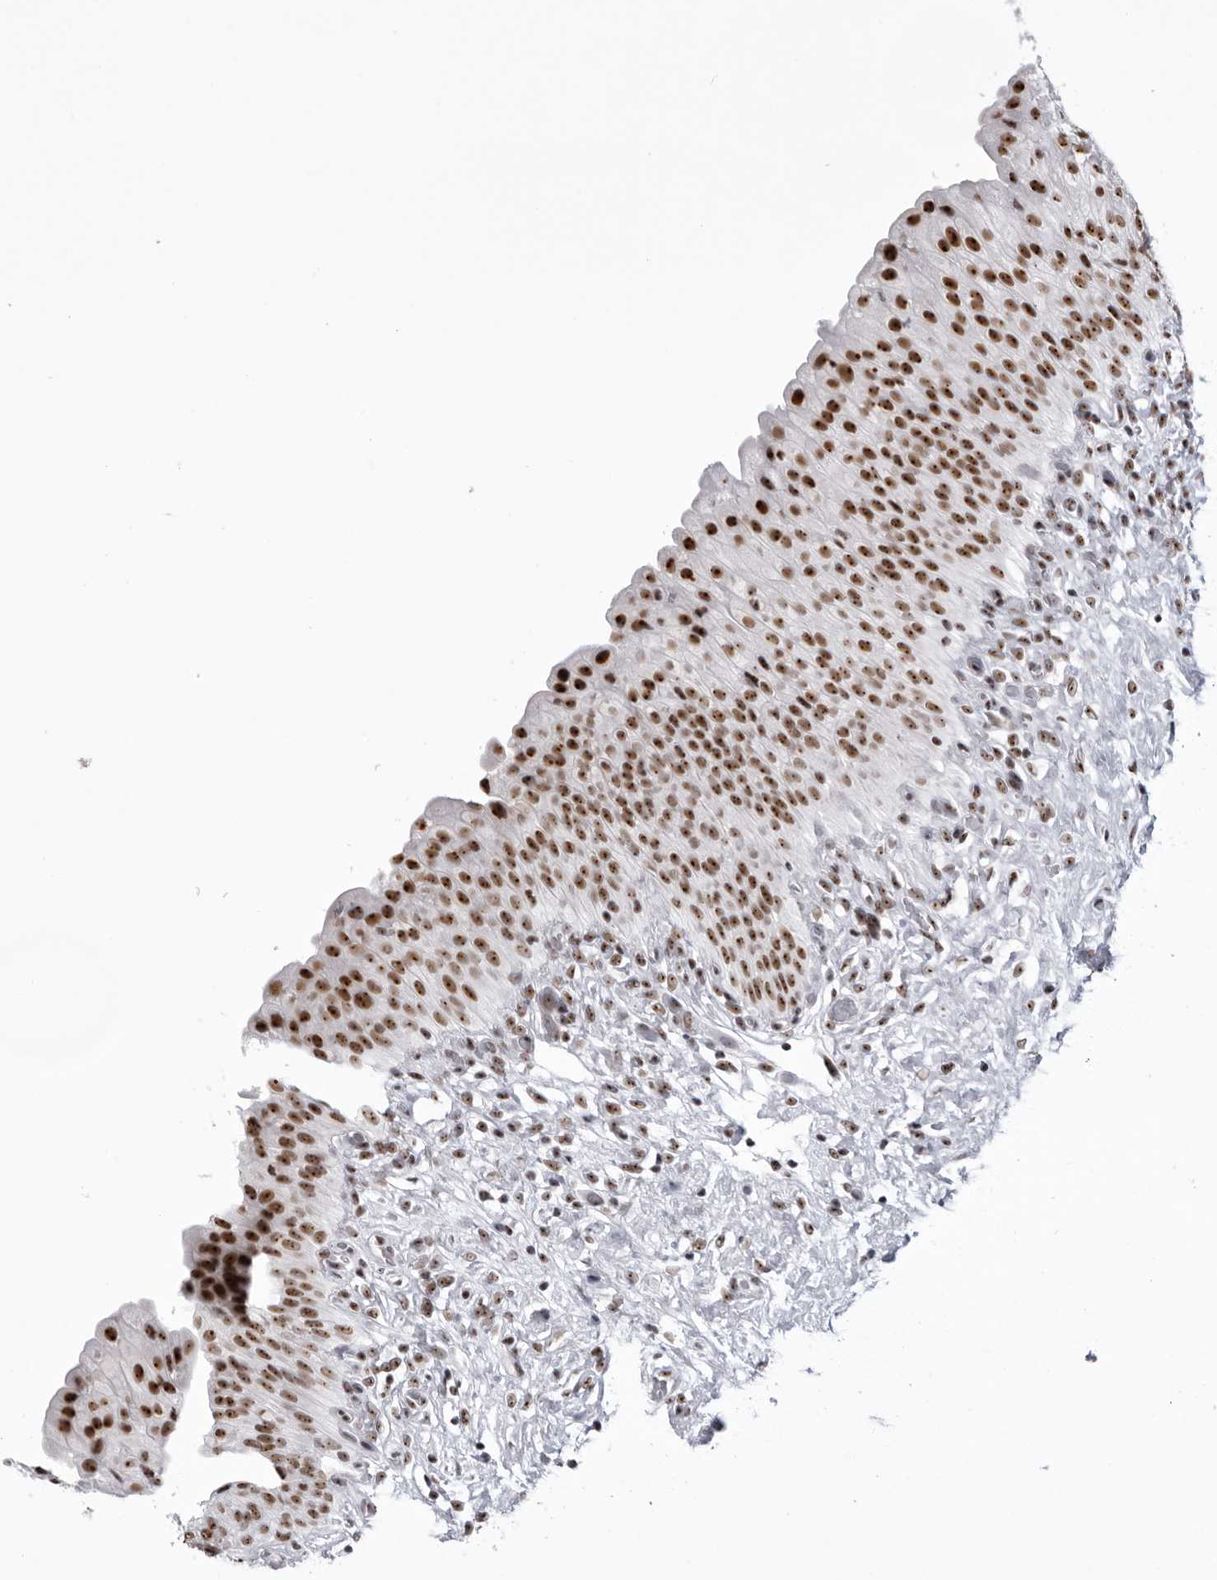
{"staining": {"intensity": "strong", "quantity": ">75%", "location": "nuclear"}, "tissue": "urinary bladder", "cell_type": "Urothelial cells", "image_type": "normal", "snomed": [{"axis": "morphology", "description": "Normal tissue, NOS"}, {"axis": "morphology", "description": "Urothelial carcinoma, High grade"}, {"axis": "topography", "description": "Urinary bladder"}], "caption": "A brown stain highlights strong nuclear staining of a protein in urothelial cells of benign urinary bladder.", "gene": "DHX9", "patient": {"sex": "male", "age": 46}}